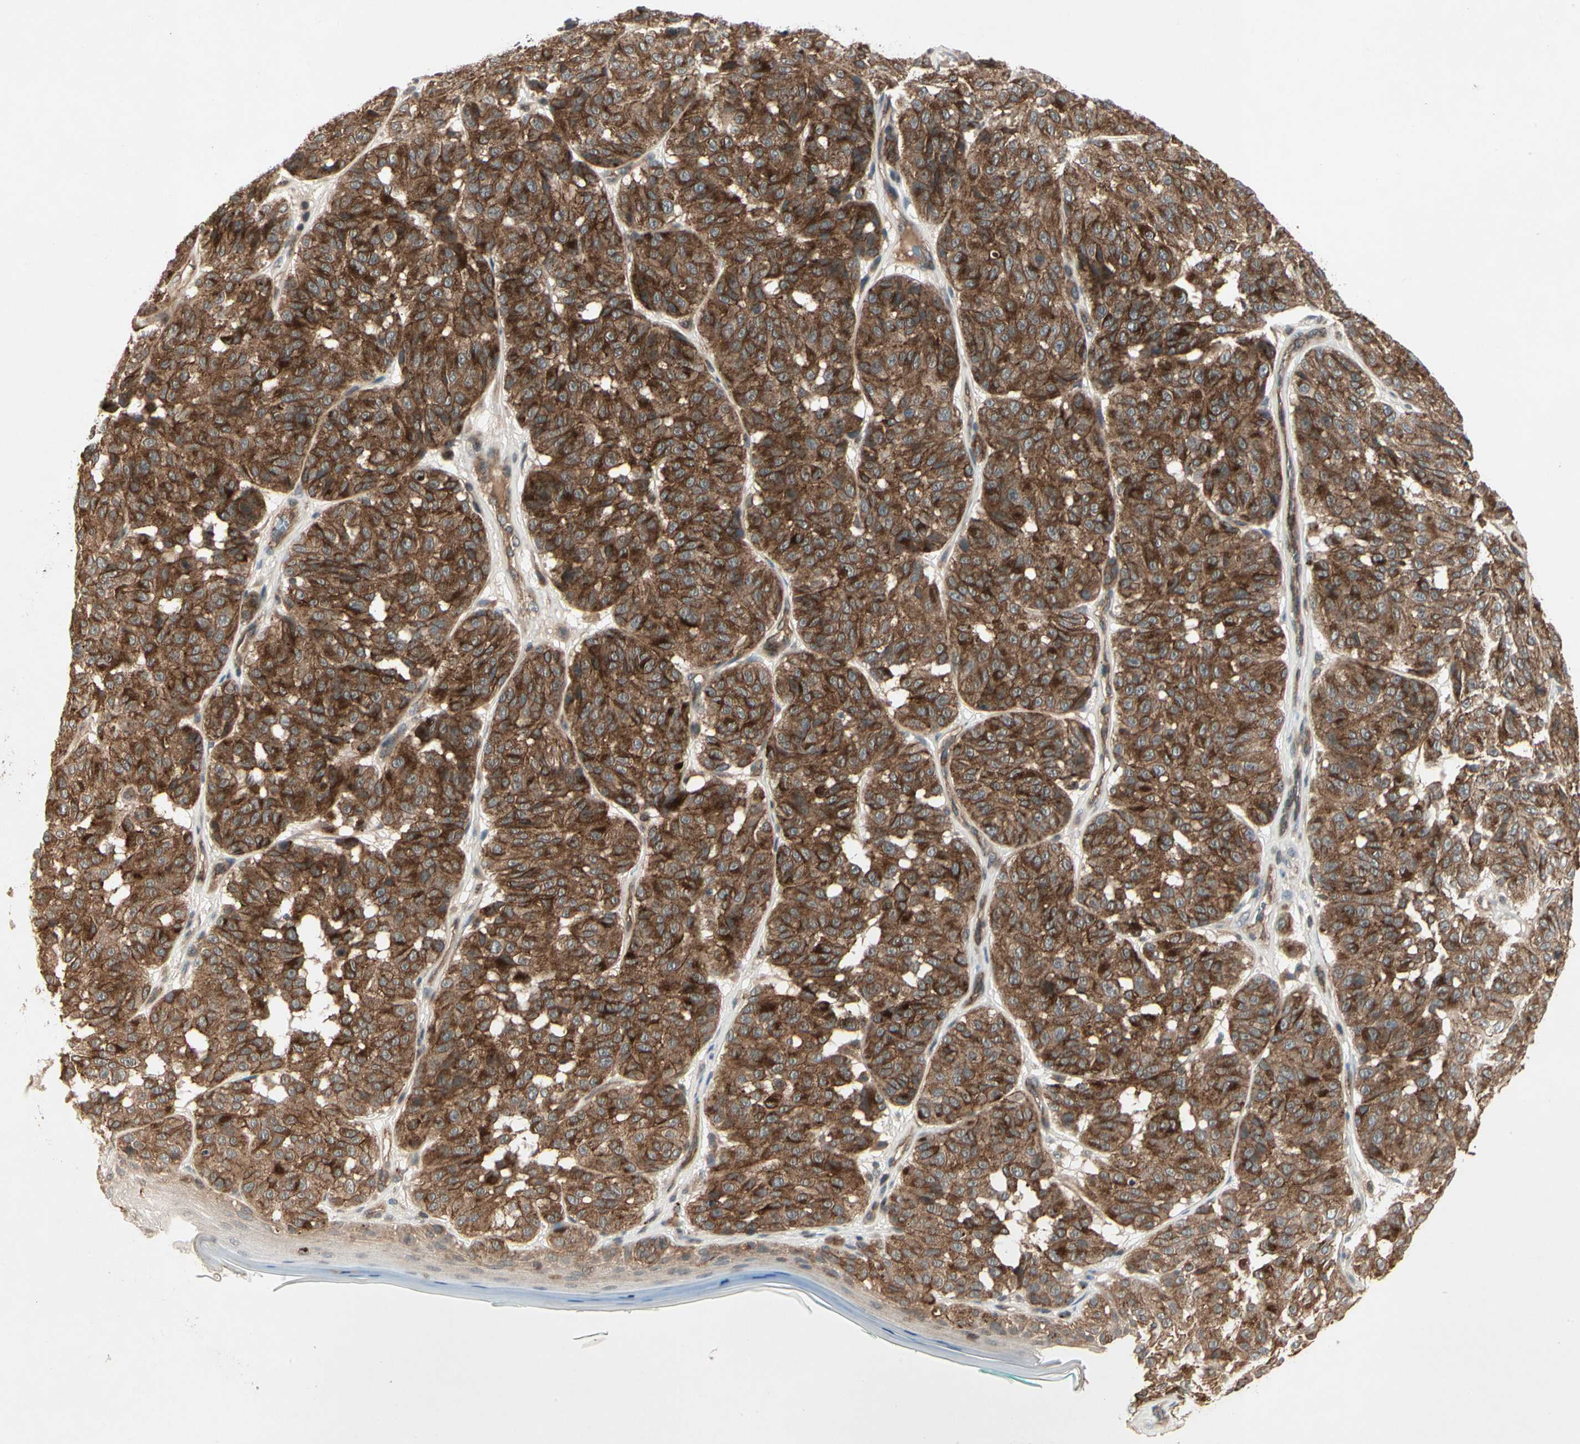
{"staining": {"intensity": "strong", "quantity": ">75%", "location": "cytoplasmic/membranous"}, "tissue": "melanoma", "cell_type": "Tumor cells", "image_type": "cancer", "snomed": [{"axis": "morphology", "description": "Malignant melanoma, NOS"}, {"axis": "topography", "description": "Skin"}], "caption": "Protein staining exhibits strong cytoplasmic/membranous staining in about >75% of tumor cells in melanoma. Ihc stains the protein of interest in brown and the nuclei are stained blue.", "gene": "FLOT1", "patient": {"sex": "female", "age": 46}}